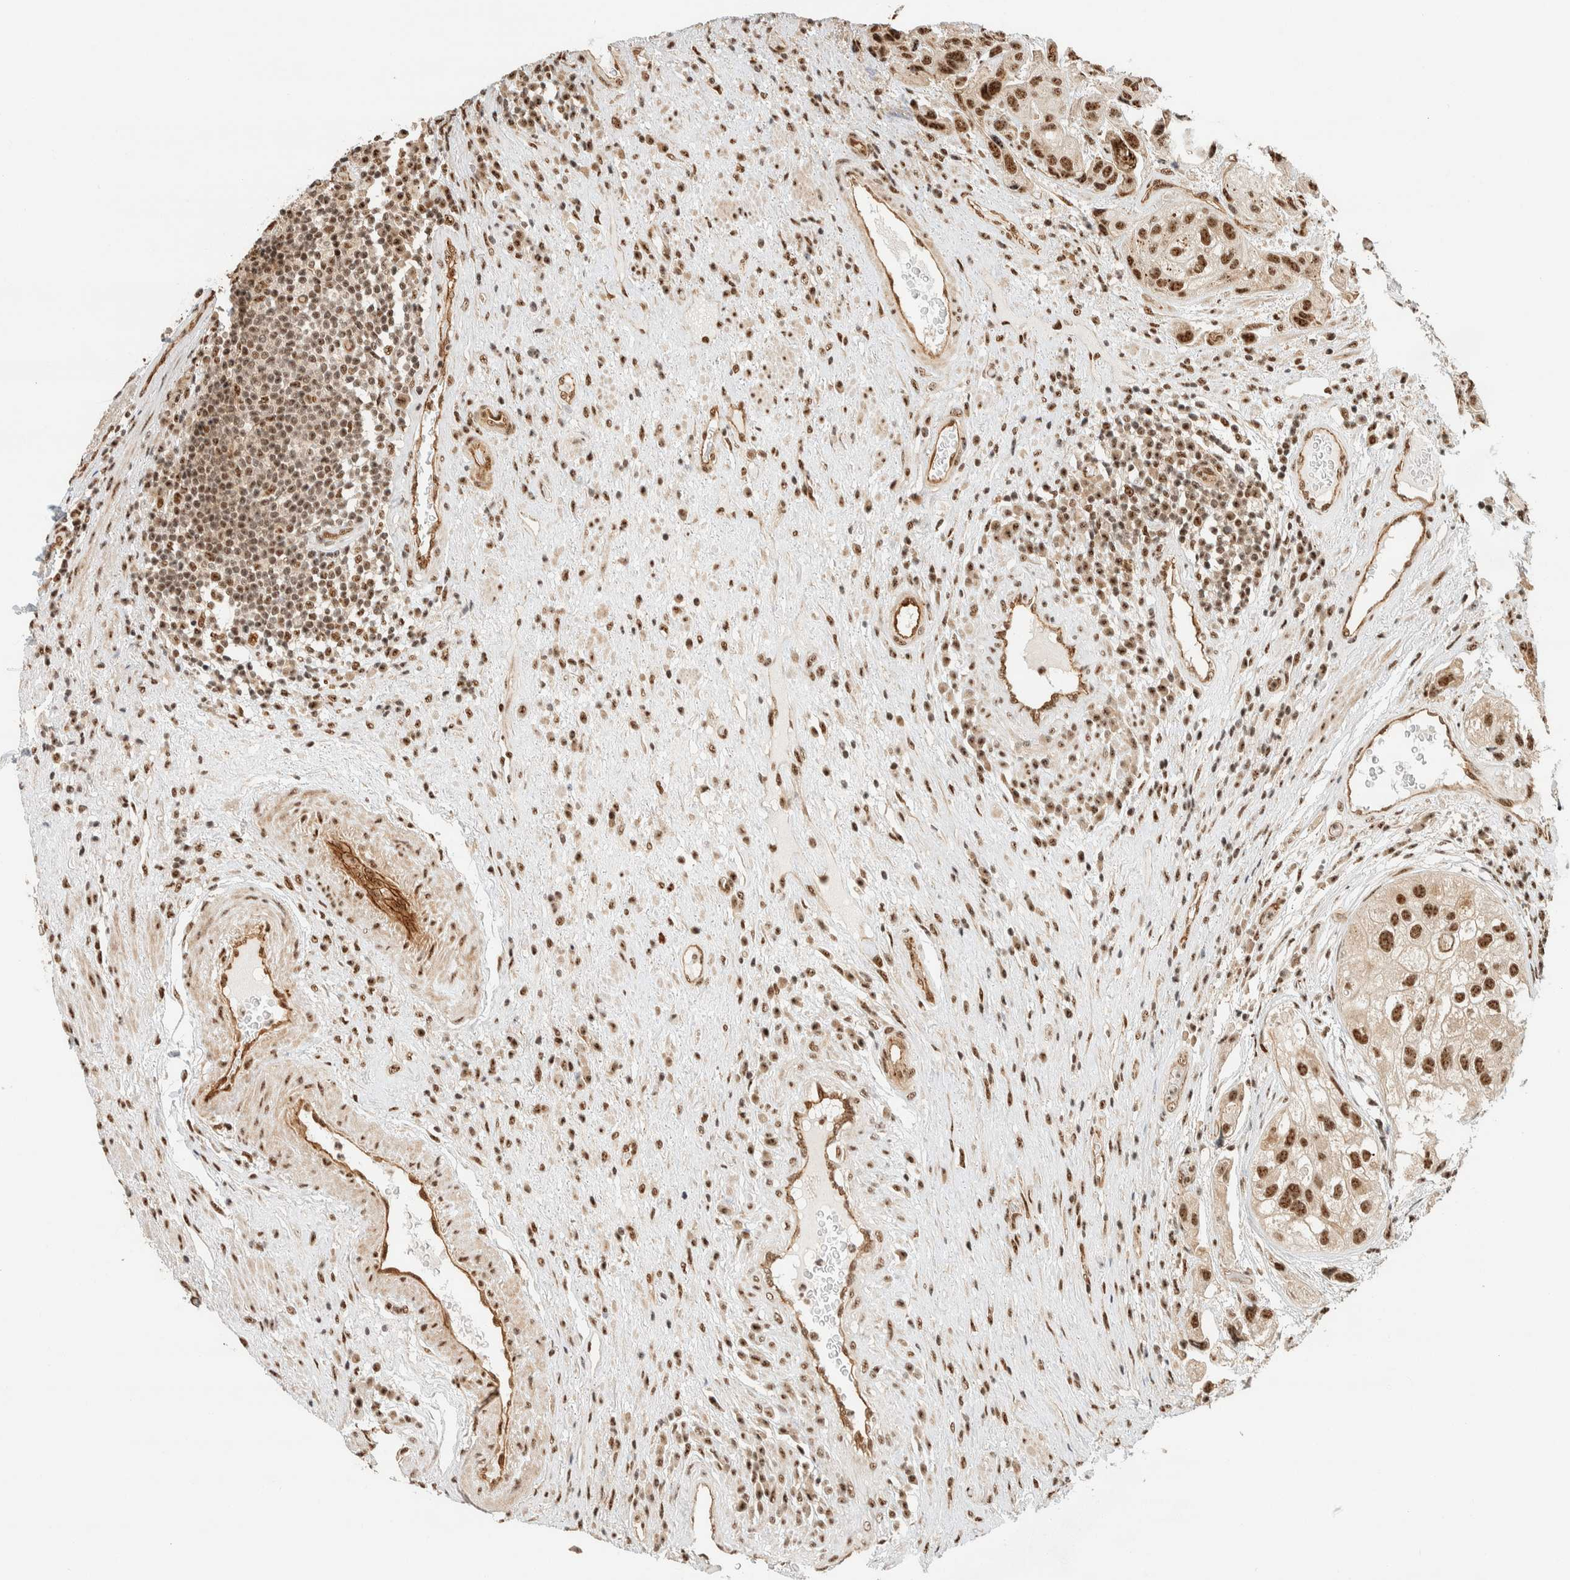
{"staining": {"intensity": "strong", "quantity": ">75%", "location": "nuclear"}, "tissue": "urothelial cancer", "cell_type": "Tumor cells", "image_type": "cancer", "snomed": [{"axis": "morphology", "description": "Urothelial carcinoma, High grade"}, {"axis": "topography", "description": "Urinary bladder"}], "caption": "A brown stain highlights strong nuclear staining of a protein in human urothelial cancer tumor cells.", "gene": "SIK1", "patient": {"sex": "female", "age": 64}}